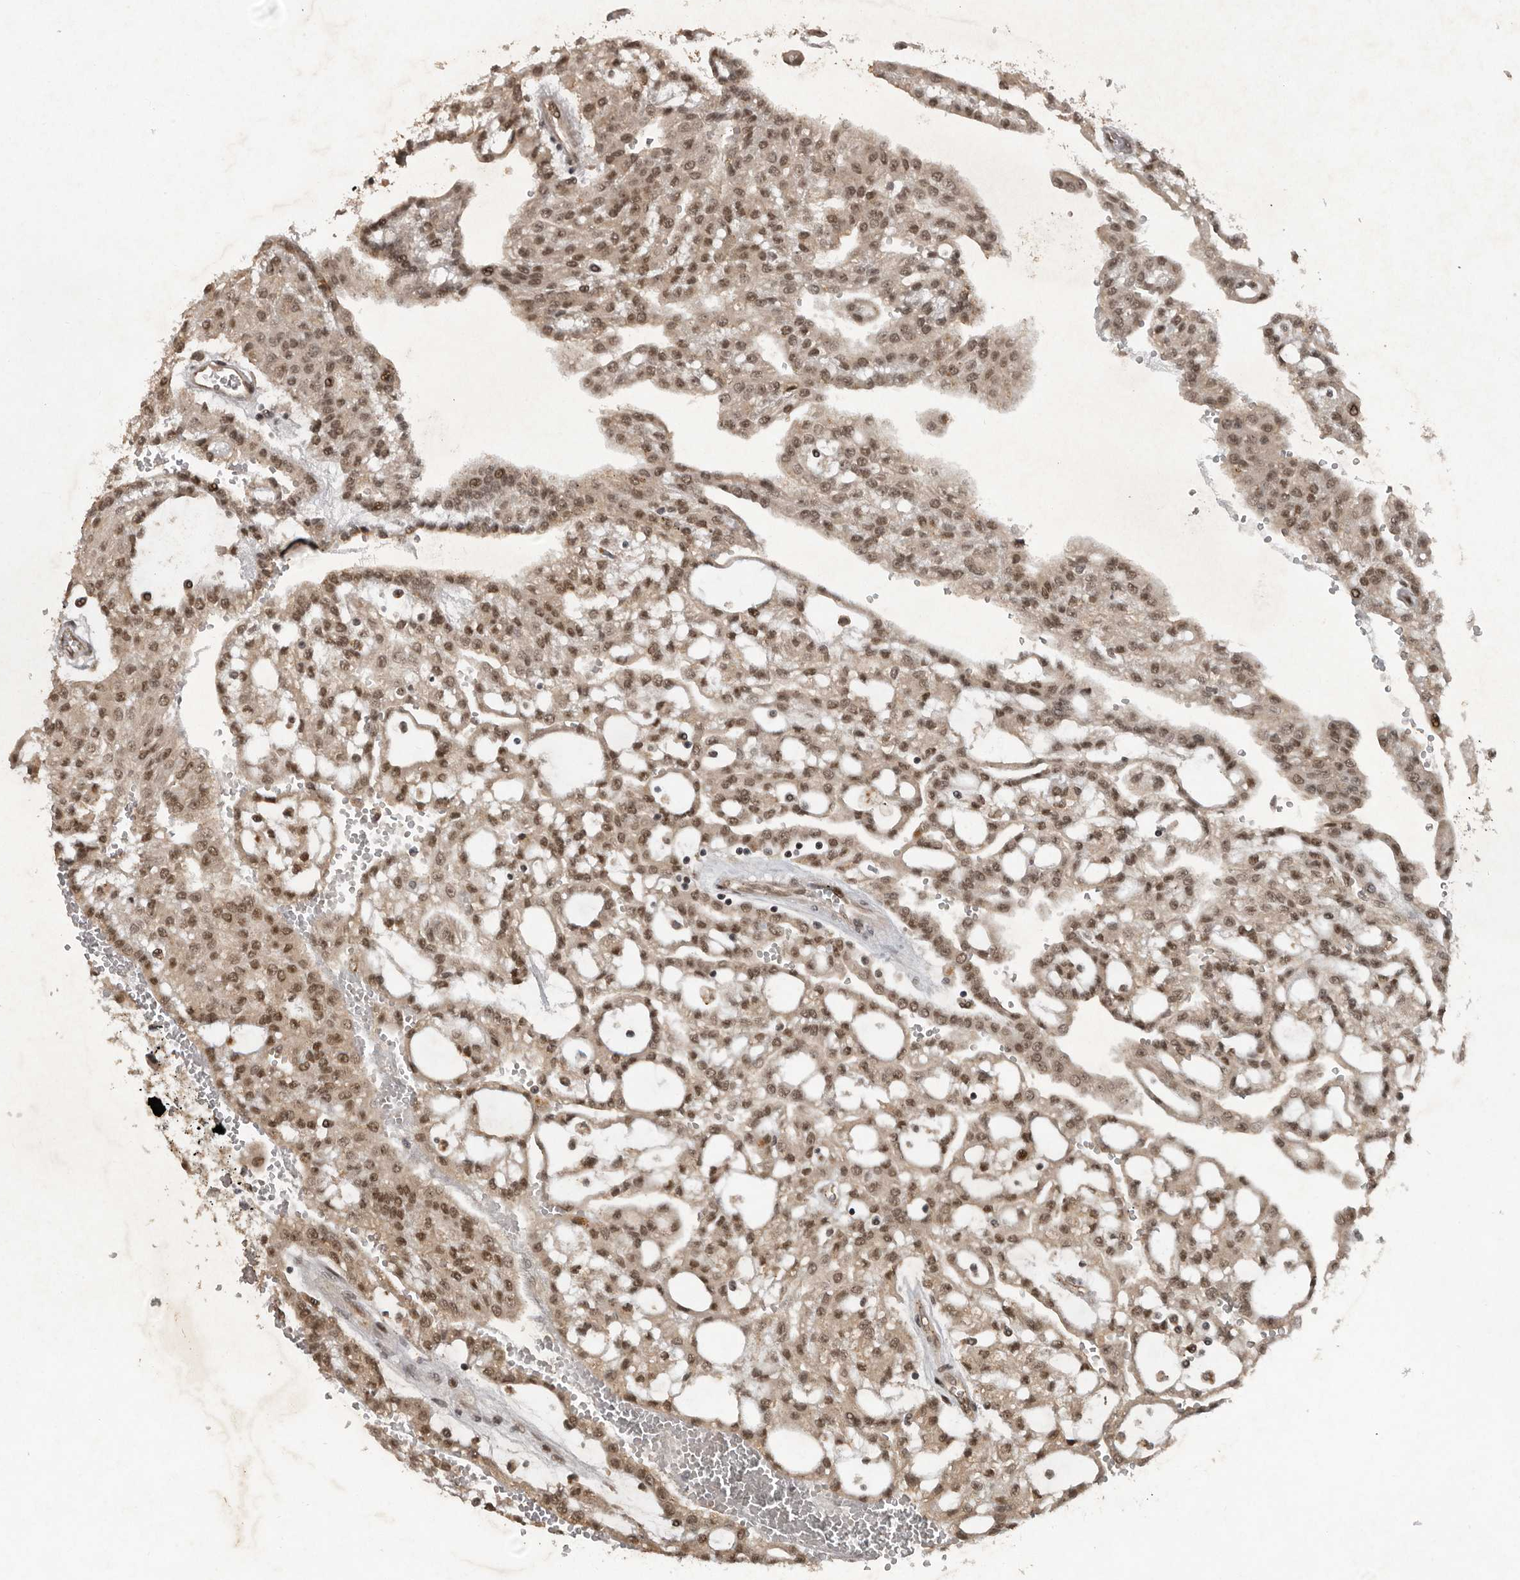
{"staining": {"intensity": "moderate", "quantity": ">75%", "location": "cytoplasmic/membranous,nuclear"}, "tissue": "renal cancer", "cell_type": "Tumor cells", "image_type": "cancer", "snomed": [{"axis": "morphology", "description": "Adenocarcinoma, NOS"}, {"axis": "topography", "description": "Kidney"}], "caption": "Protein positivity by immunohistochemistry demonstrates moderate cytoplasmic/membranous and nuclear staining in approximately >75% of tumor cells in adenocarcinoma (renal).", "gene": "CDC27", "patient": {"sex": "male", "age": 63}}